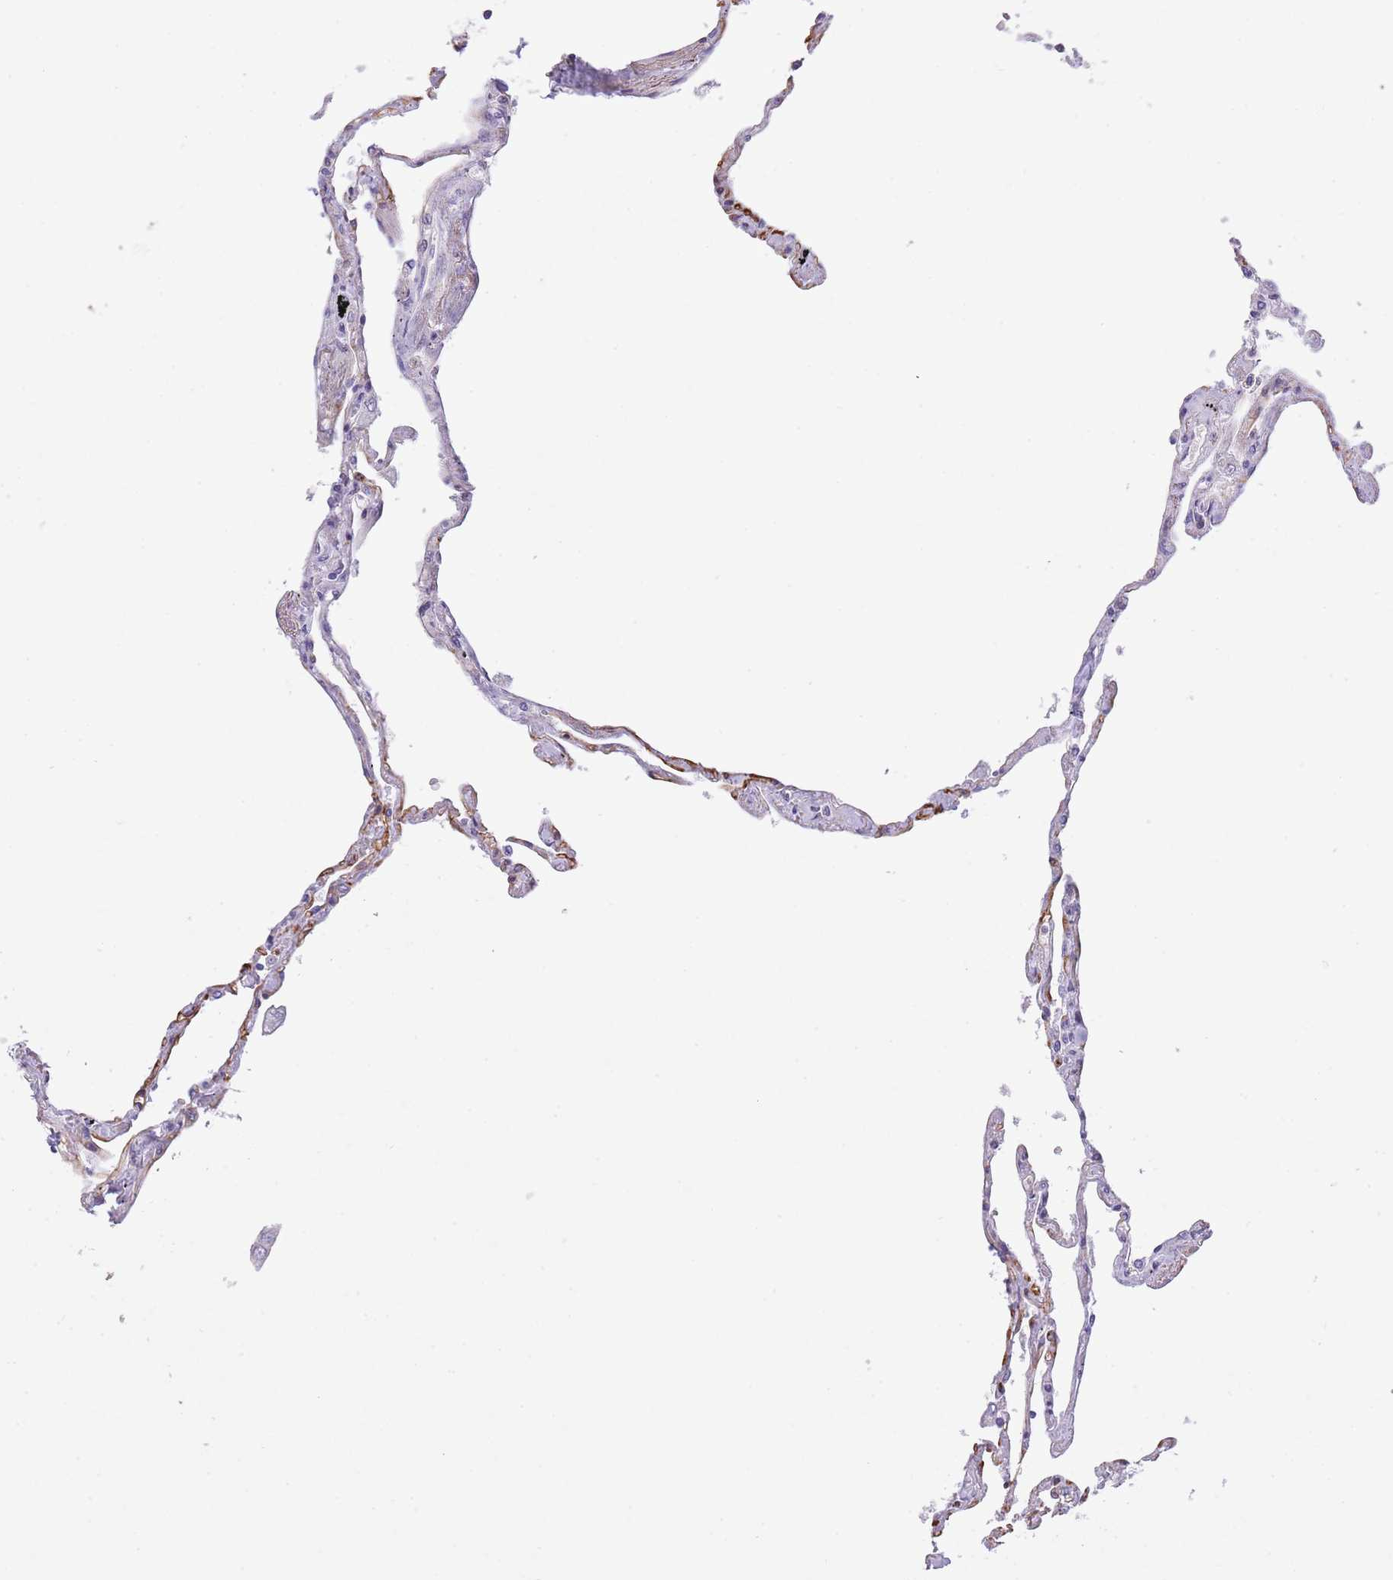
{"staining": {"intensity": "moderate", "quantity": "<25%", "location": "cytoplasmic/membranous,nuclear"}, "tissue": "lung", "cell_type": "Alveolar cells", "image_type": "normal", "snomed": [{"axis": "morphology", "description": "Normal tissue, NOS"}, {"axis": "topography", "description": "Lung"}], "caption": "This photomicrograph displays normal lung stained with IHC to label a protein in brown. The cytoplasmic/membranous,nuclear of alveolar cells show moderate positivity for the protein. Nuclei are counter-stained blue.", "gene": "RFX1", "patient": {"sex": "female", "age": 67}}